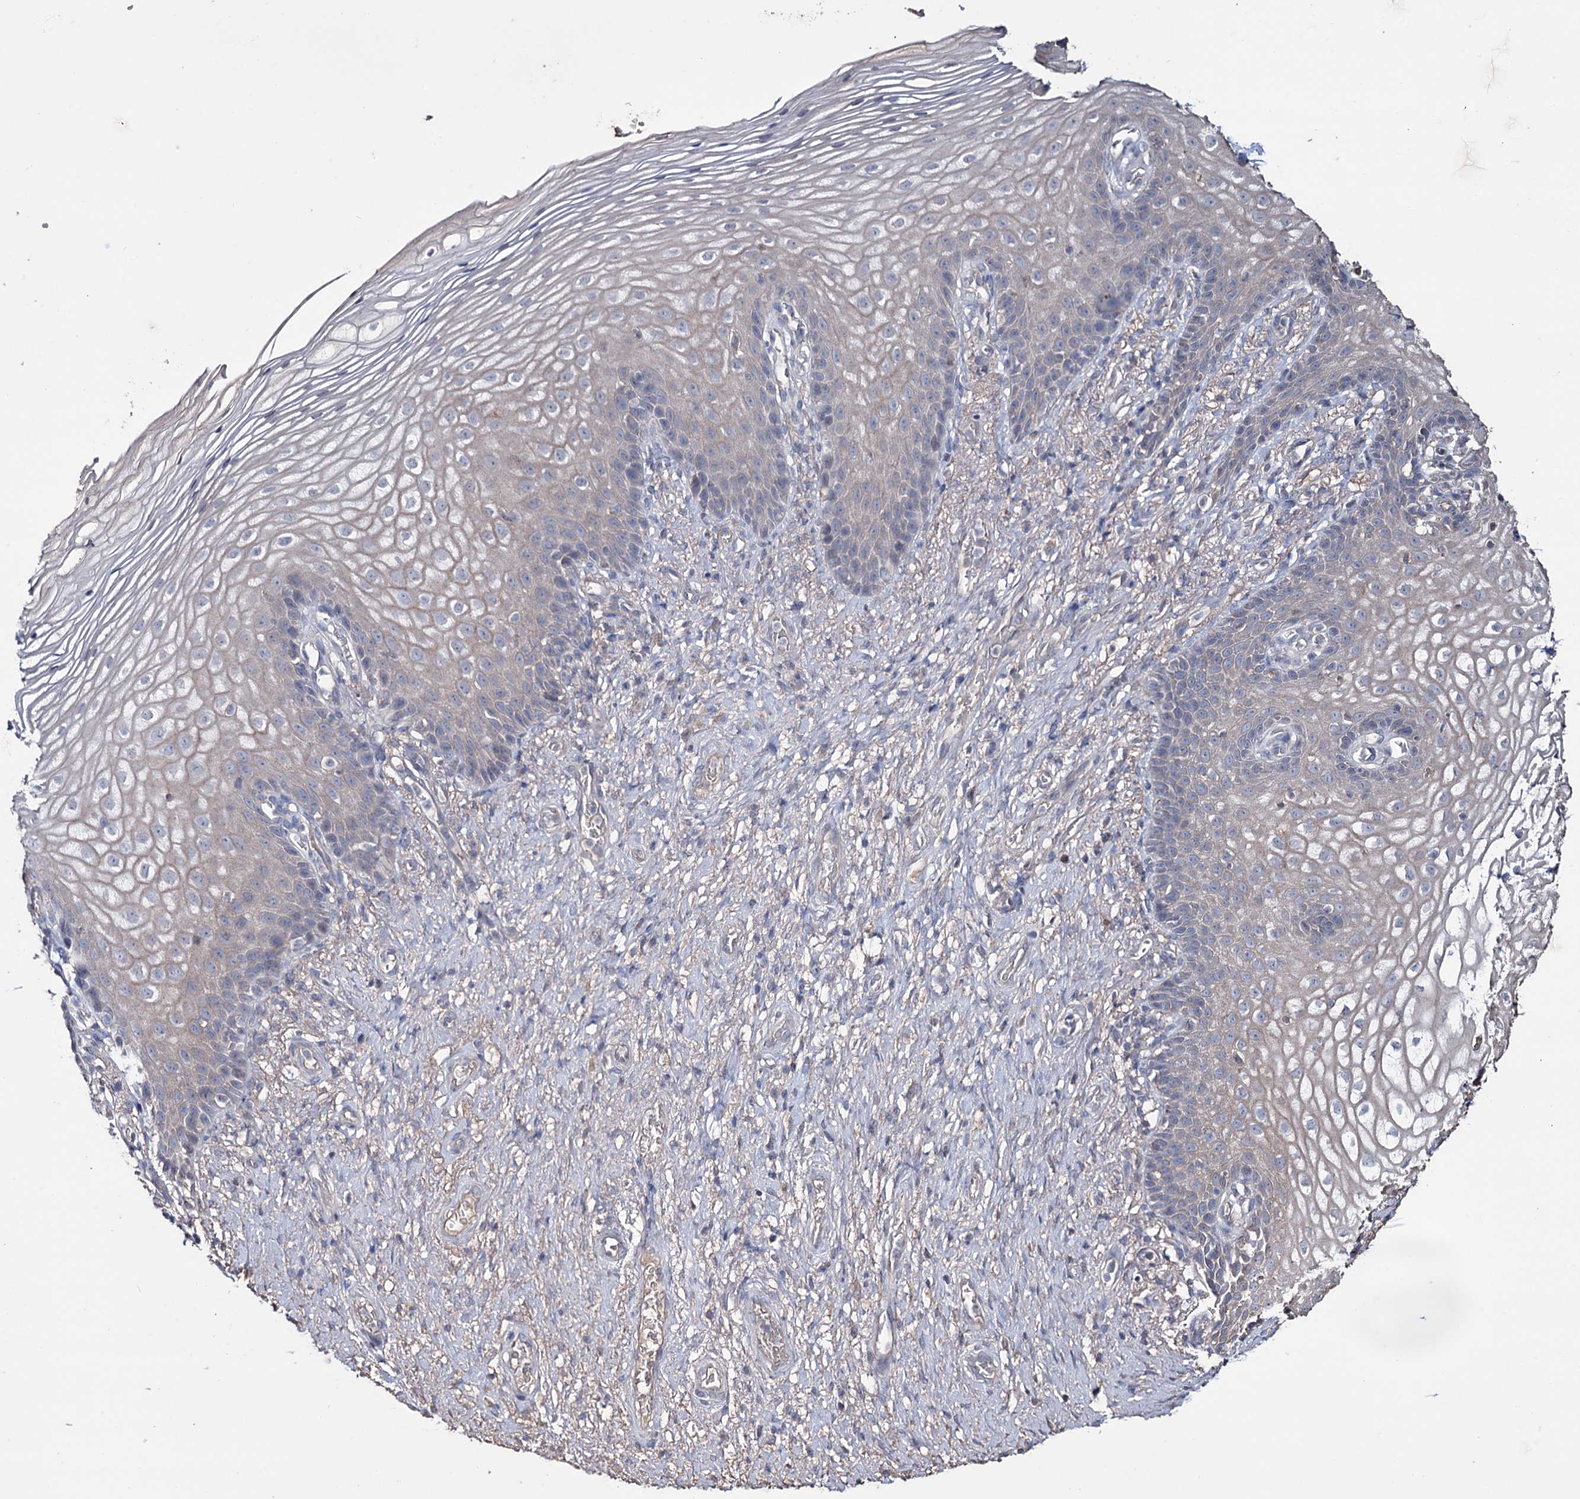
{"staining": {"intensity": "negative", "quantity": "none", "location": "none"}, "tissue": "vagina", "cell_type": "Squamous epithelial cells", "image_type": "normal", "snomed": [{"axis": "morphology", "description": "Normal tissue, NOS"}, {"axis": "topography", "description": "Vagina"}], "caption": "There is no significant positivity in squamous epithelial cells of vagina. The staining was performed using DAB (3,3'-diaminobenzidine) to visualize the protein expression in brown, while the nuclei were stained in blue with hematoxylin (Magnification: 20x).", "gene": "EPB41L5", "patient": {"sex": "female", "age": 60}}